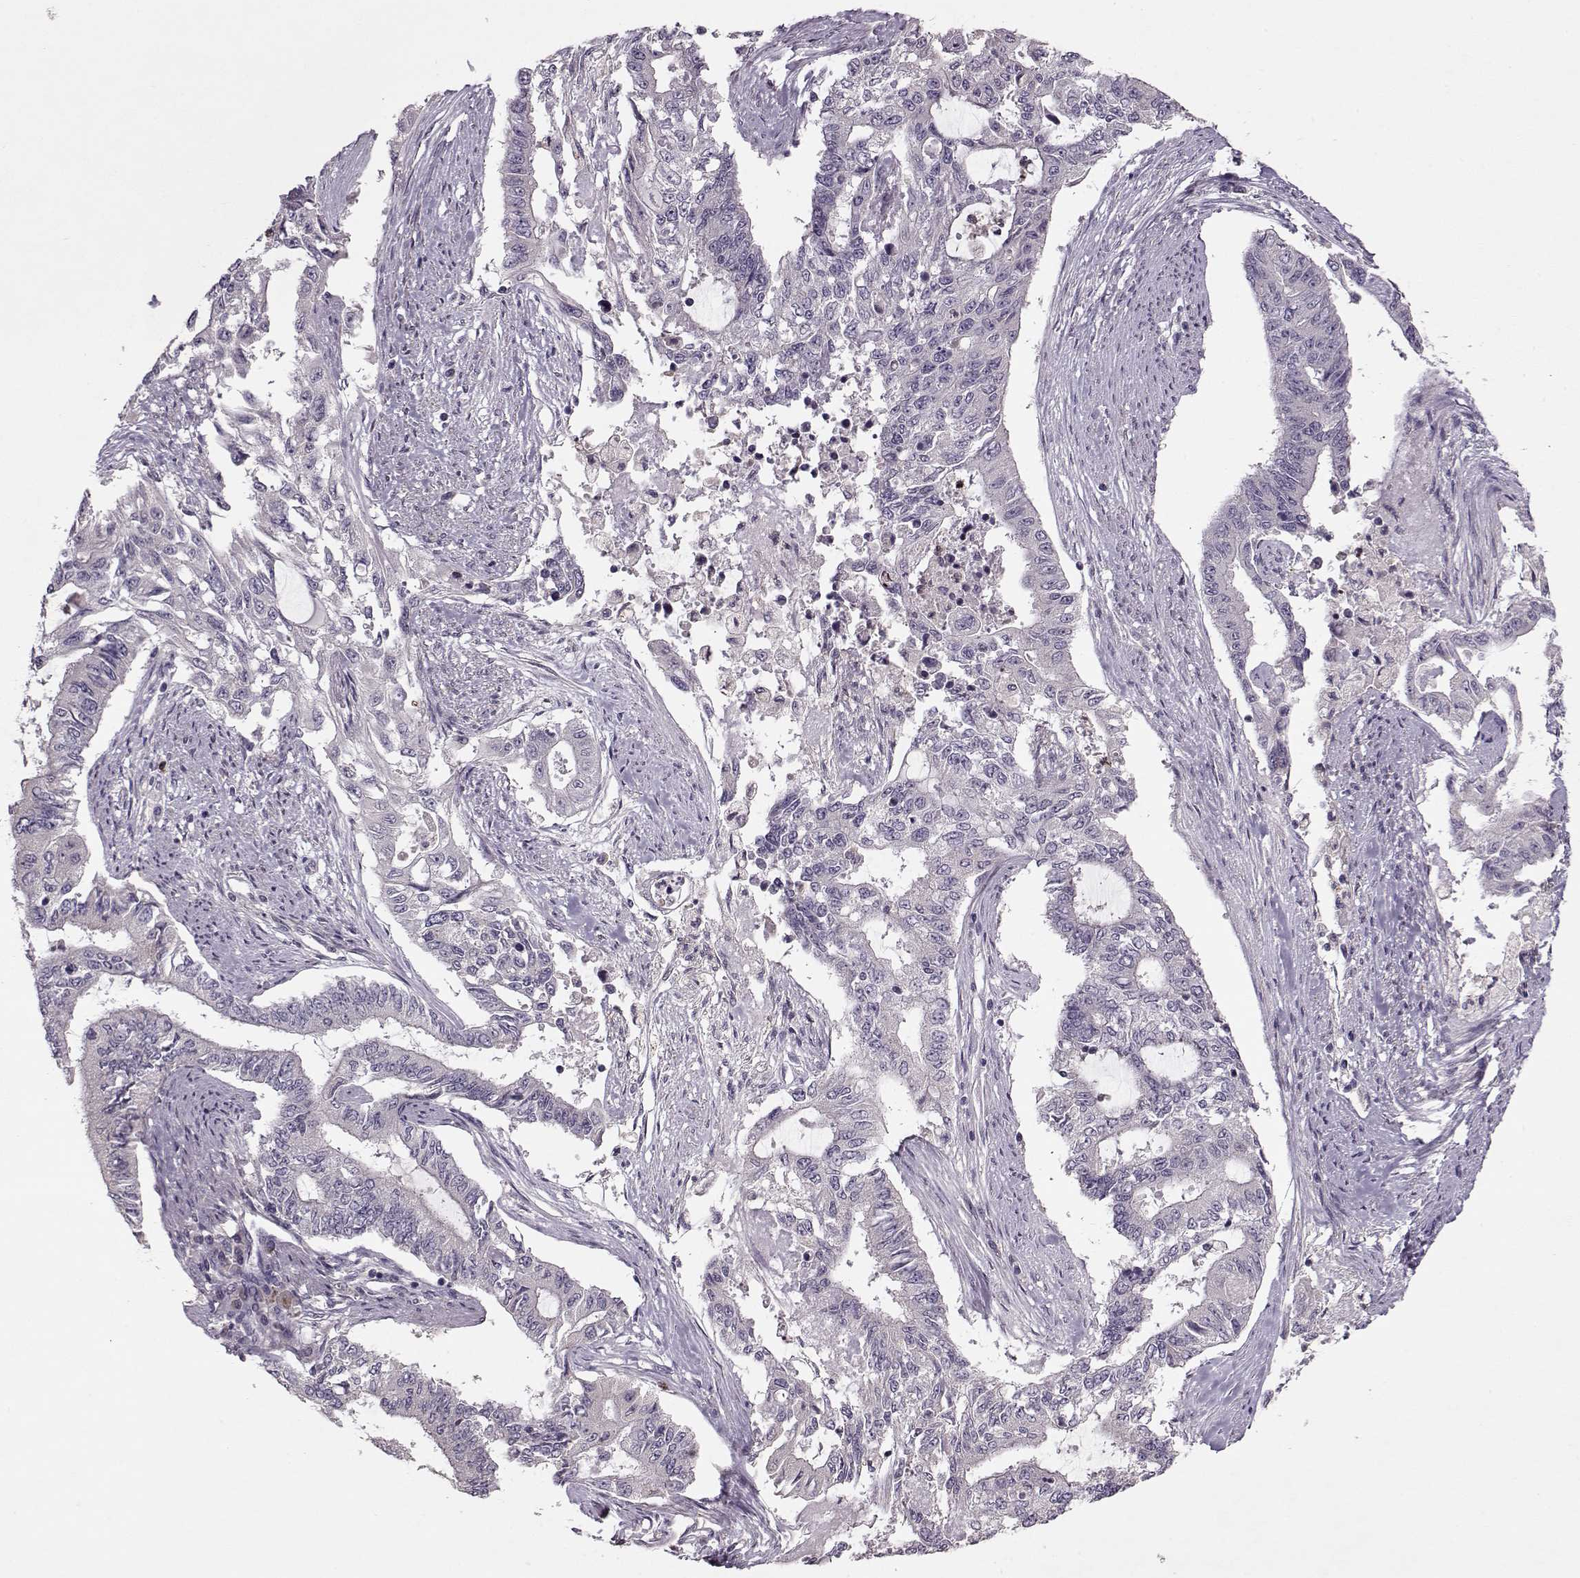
{"staining": {"intensity": "negative", "quantity": "none", "location": "none"}, "tissue": "endometrial cancer", "cell_type": "Tumor cells", "image_type": "cancer", "snomed": [{"axis": "morphology", "description": "Adenocarcinoma, NOS"}, {"axis": "topography", "description": "Uterus"}], "caption": "The photomicrograph demonstrates no staining of tumor cells in endometrial cancer (adenocarcinoma). (DAB immunohistochemistry visualized using brightfield microscopy, high magnification).", "gene": "ACOT11", "patient": {"sex": "female", "age": 59}}